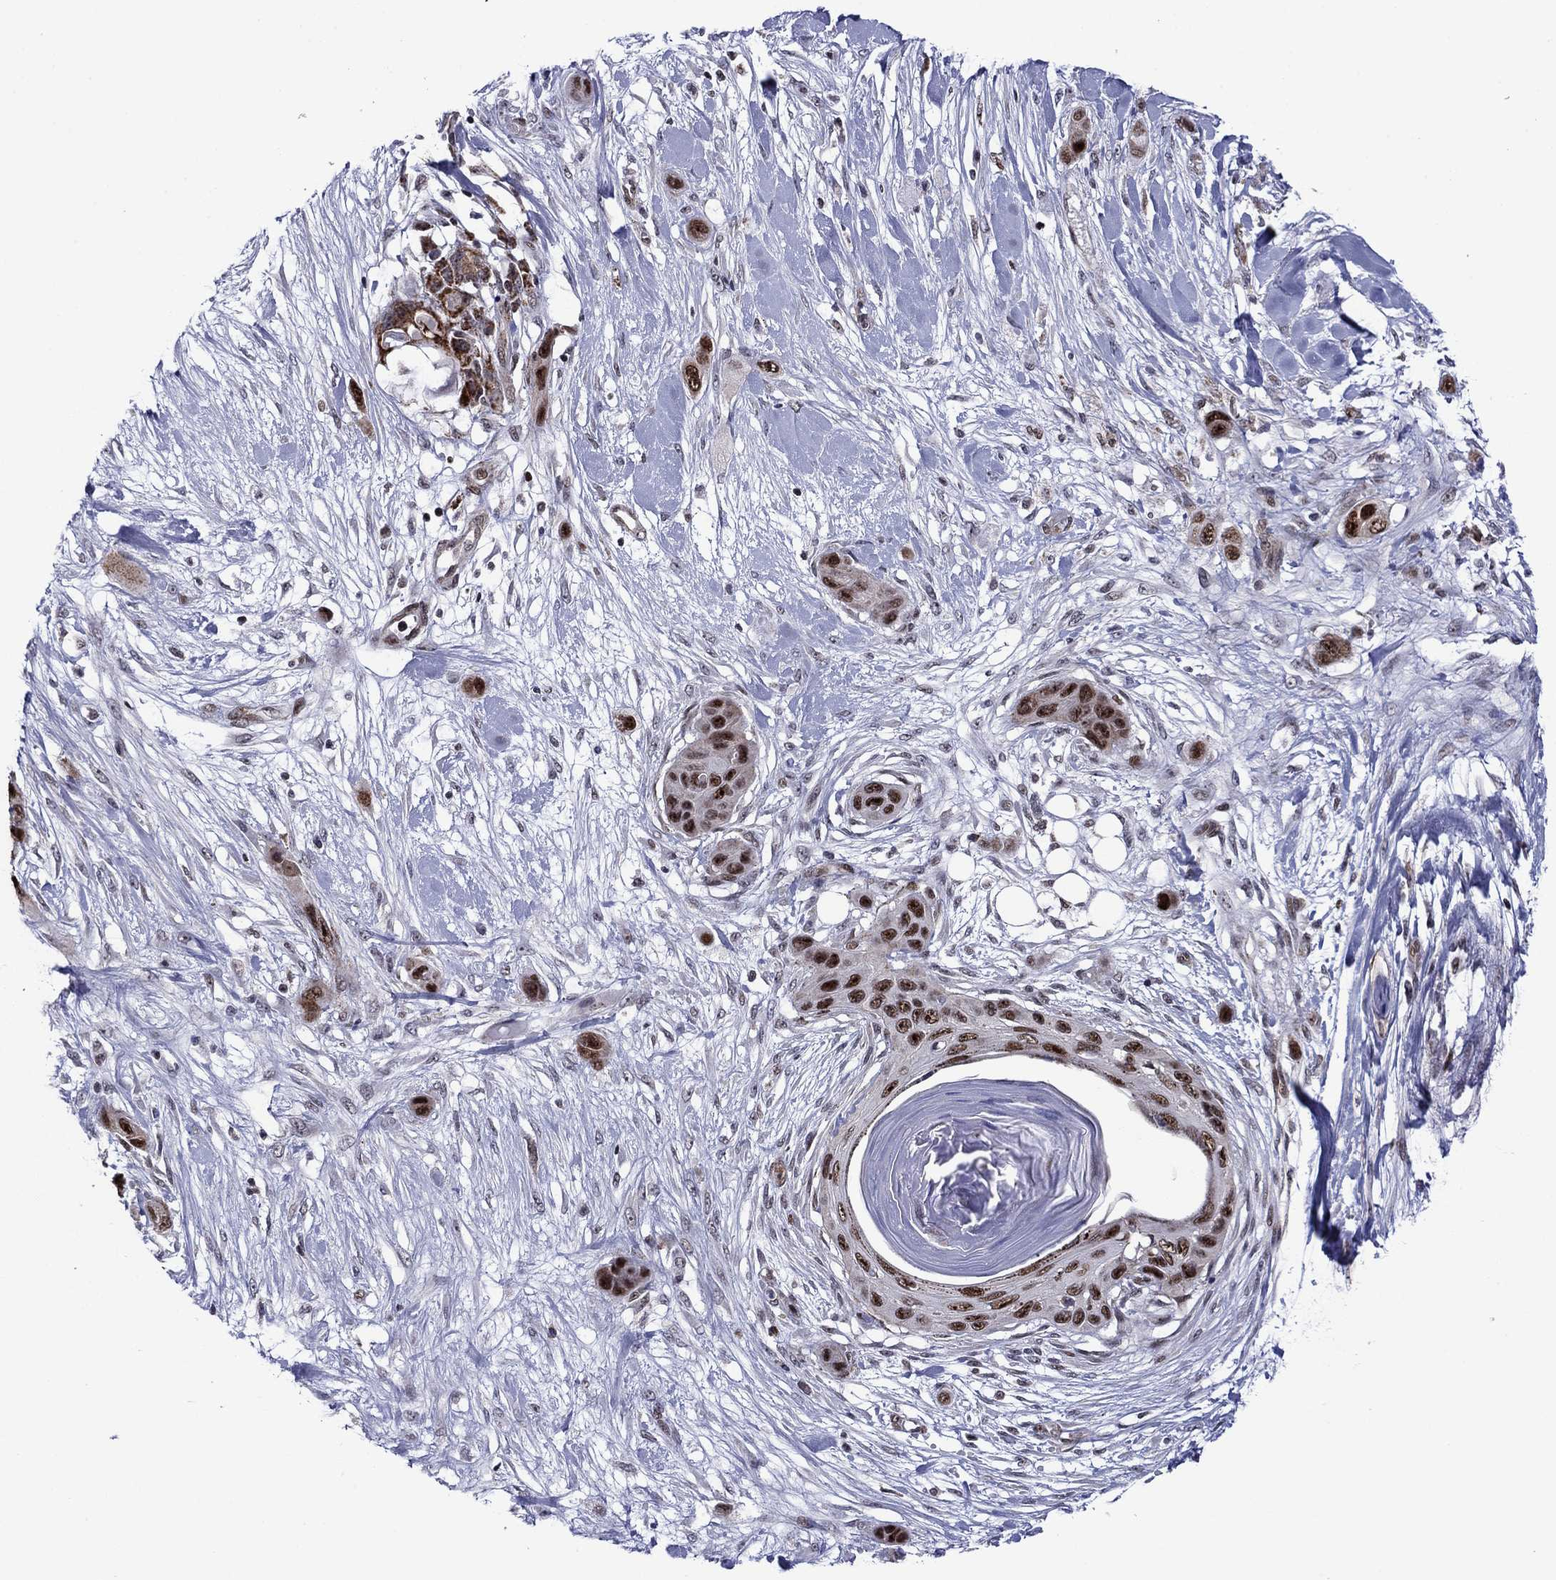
{"staining": {"intensity": "strong", "quantity": "<25%", "location": "nuclear"}, "tissue": "skin cancer", "cell_type": "Tumor cells", "image_type": "cancer", "snomed": [{"axis": "morphology", "description": "Squamous cell carcinoma, NOS"}, {"axis": "topography", "description": "Skin"}], "caption": "IHC (DAB (3,3'-diaminobenzidine)) staining of skin cancer shows strong nuclear protein expression in approximately <25% of tumor cells. (IHC, brightfield microscopy, high magnification).", "gene": "SURF2", "patient": {"sex": "male", "age": 79}}